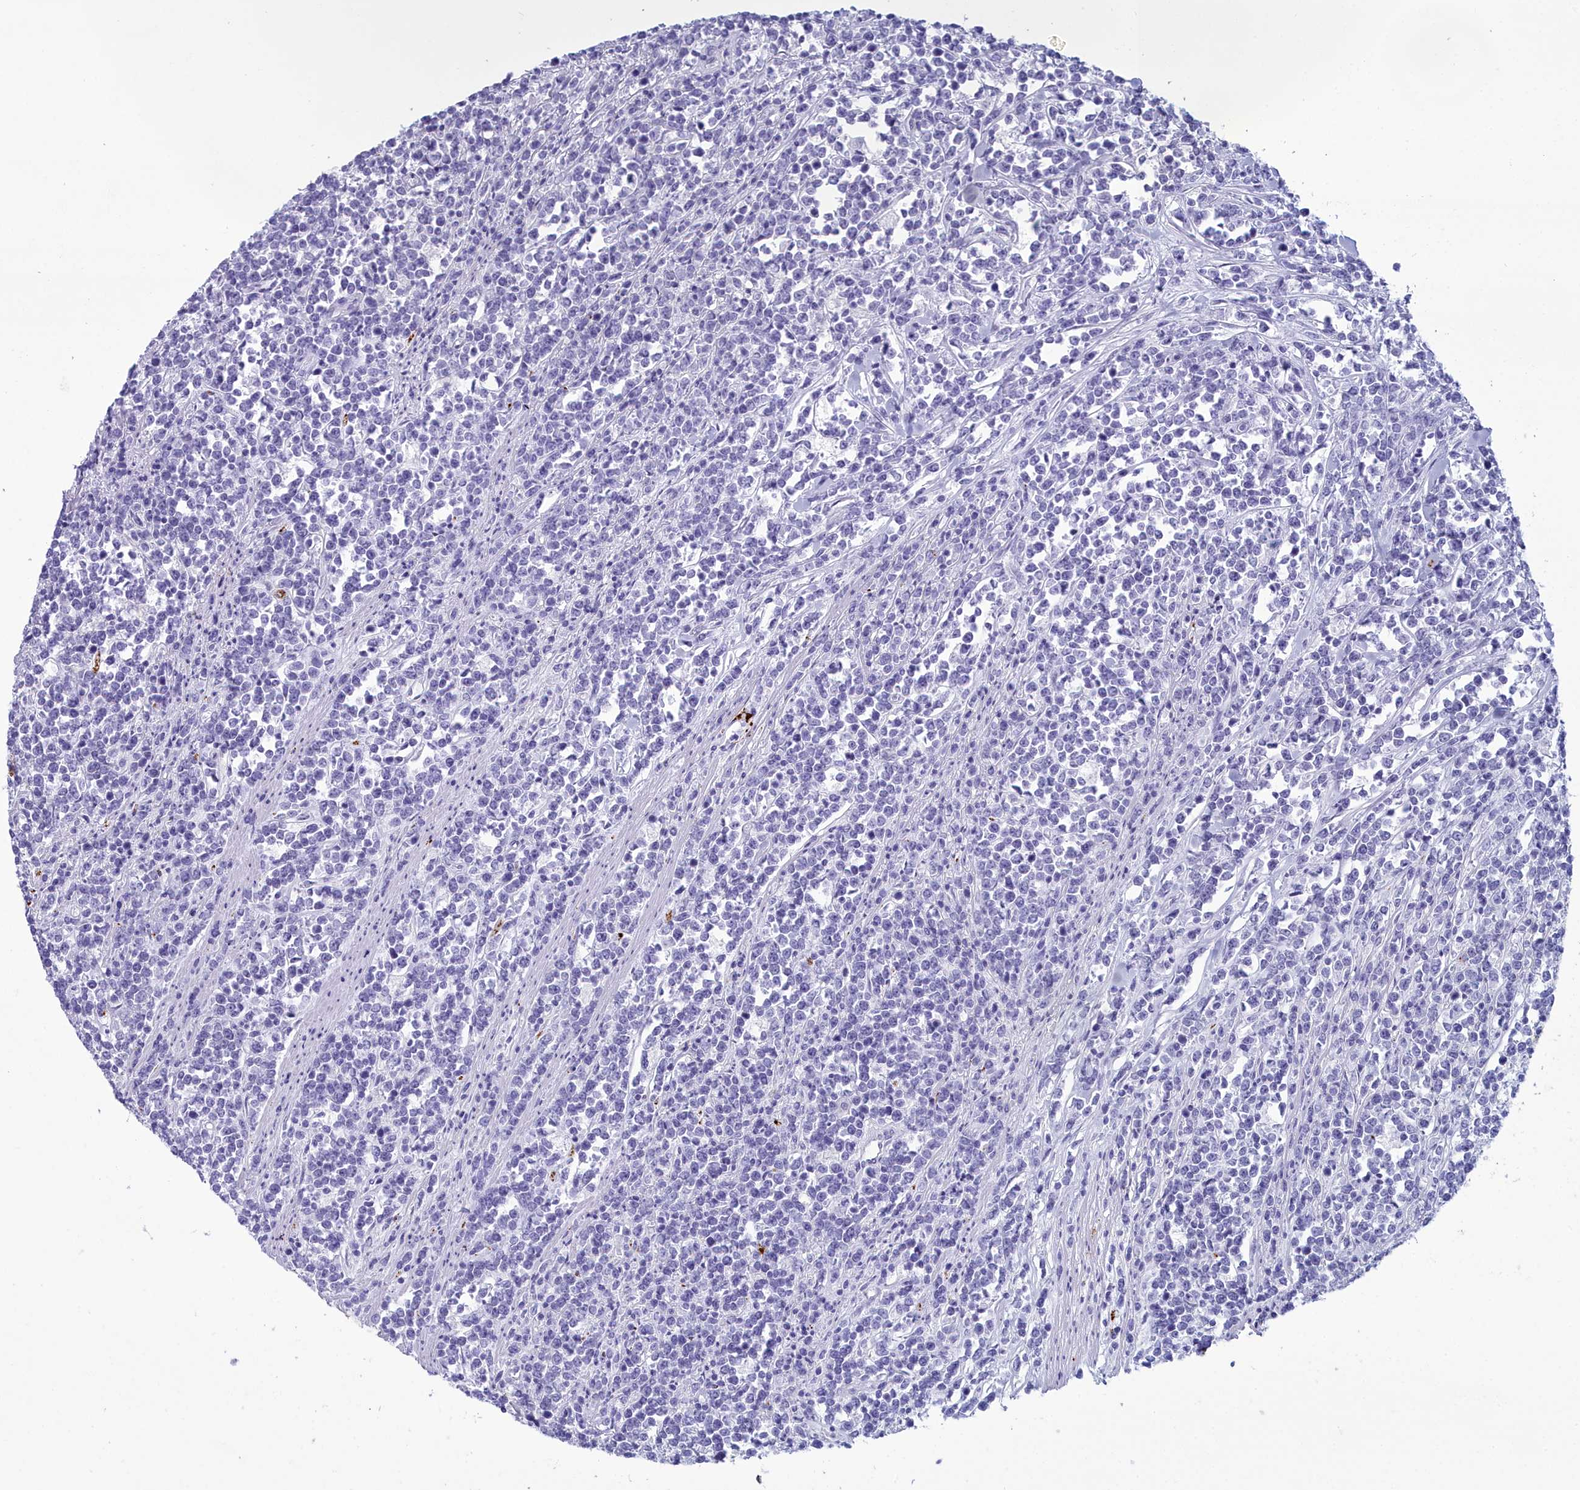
{"staining": {"intensity": "negative", "quantity": "none", "location": "none"}, "tissue": "lymphoma", "cell_type": "Tumor cells", "image_type": "cancer", "snomed": [{"axis": "morphology", "description": "Malignant lymphoma, non-Hodgkin's type, High grade"}, {"axis": "topography", "description": "Small intestine"}], "caption": "High-grade malignant lymphoma, non-Hodgkin's type stained for a protein using IHC shows no expression tumor cells.", "gene": "MAP6", "patient": {"sex": "male", "age": 8}}